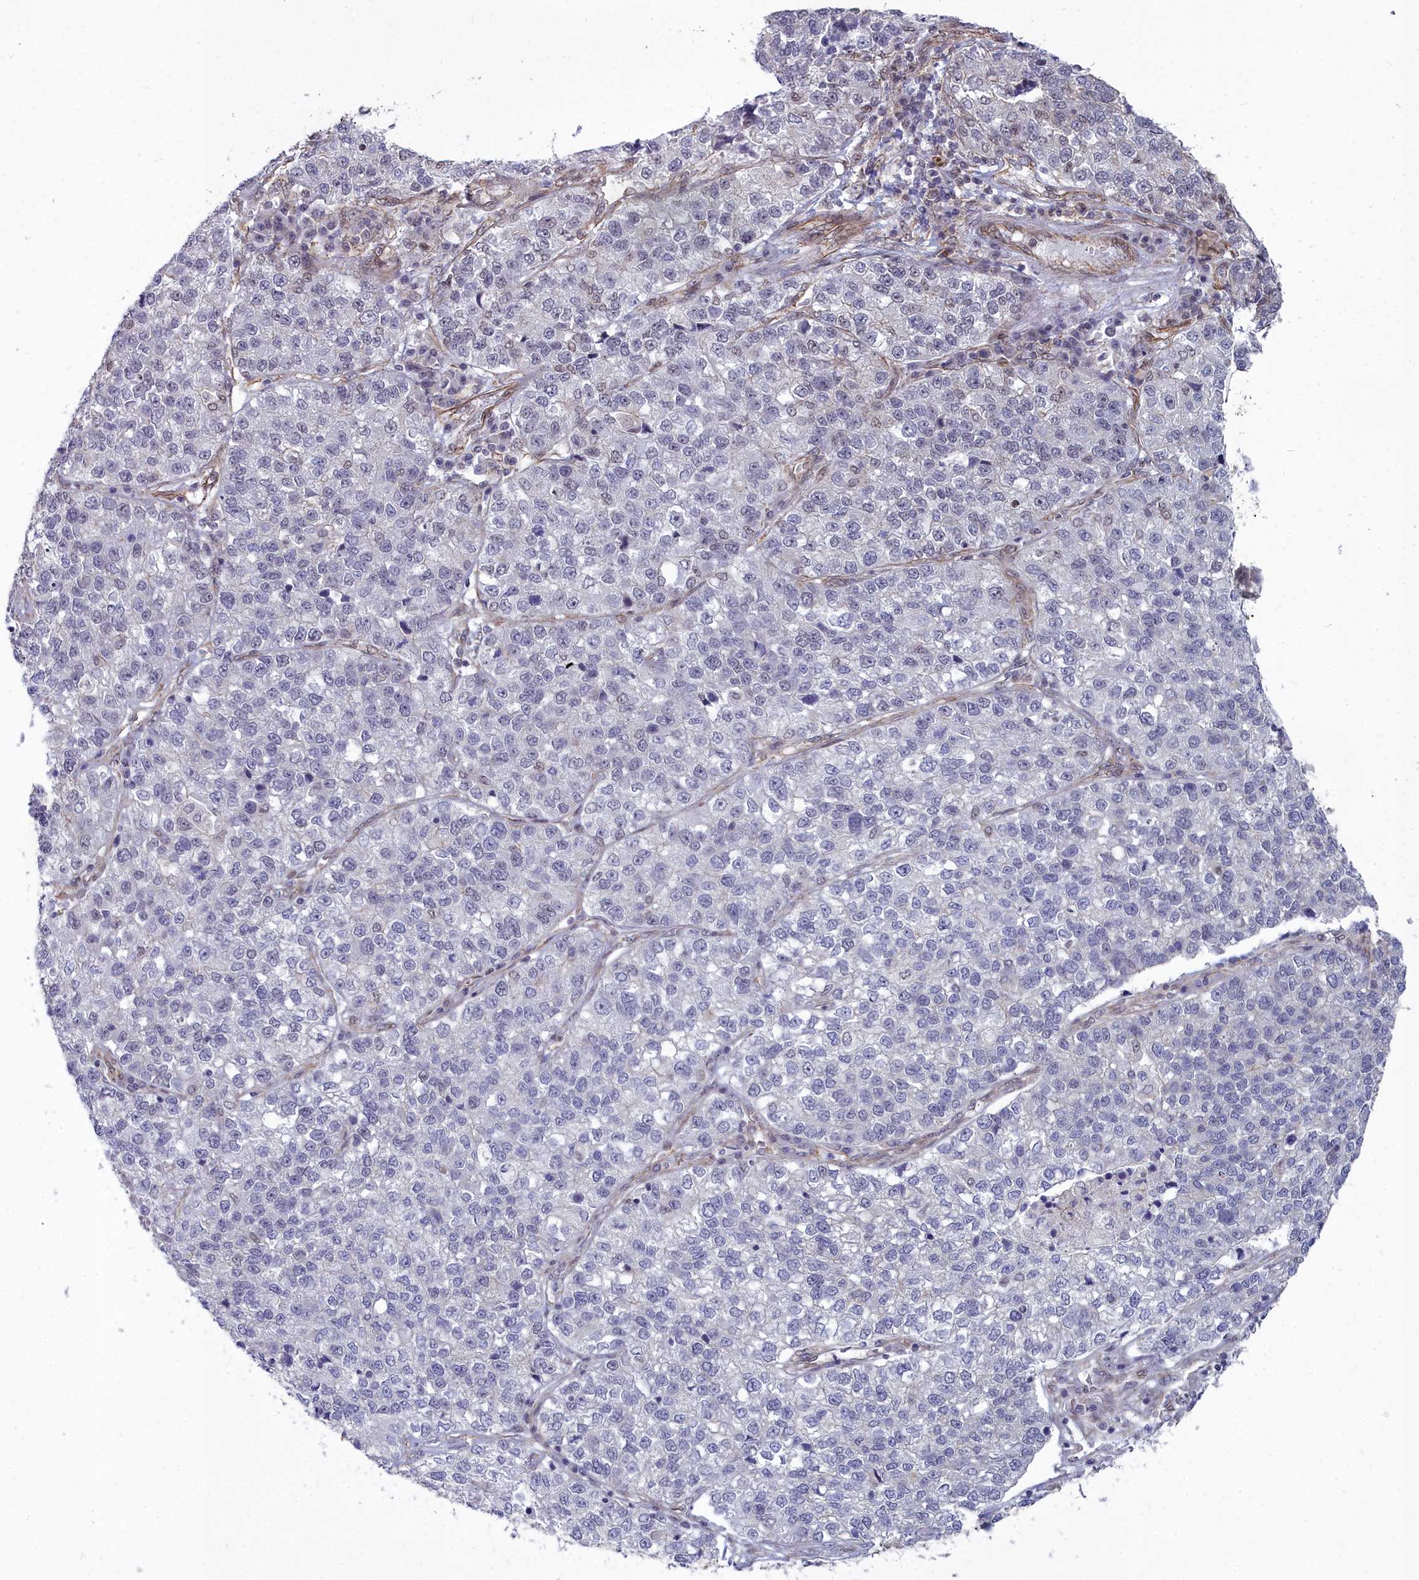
{"staining": {"intensity": "negative", "quantity": "none", "location": "none"}, "tissue": "lung cancer", "cell_type": "Tumor cells", "image_type": "cancer", "snomed": [{"axis": "morphology", "description": "Adenocarcinoma, NOS"}, {"axis": "topography", "description": "Lung"}], "caption": "IHC of human lung cancer demonstrates no expression in tumor cells.", "gene": "YJU2", "patient": {"sex": "male", "age": 49}}